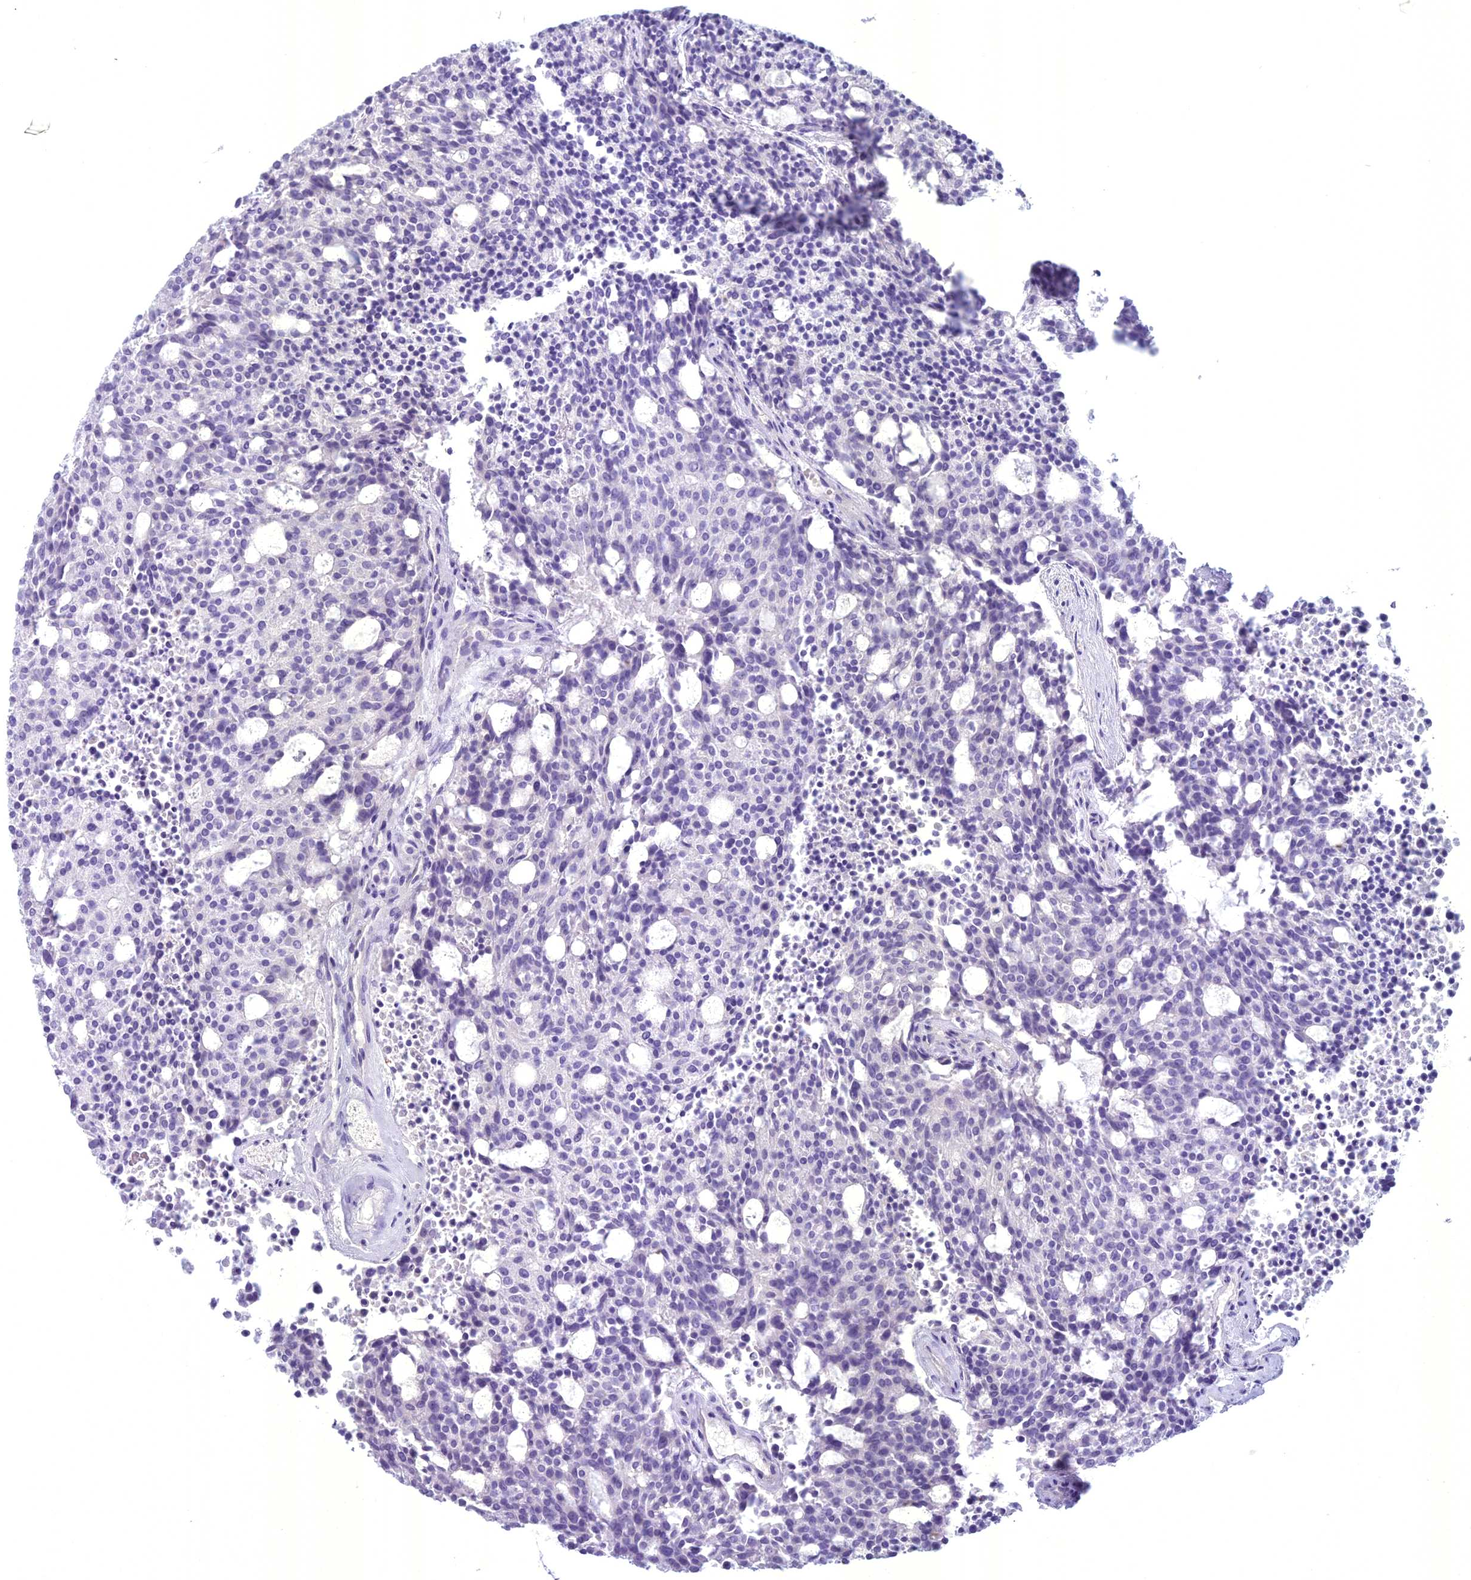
{"staining": {"intensity": "negative", "quantity": "none", "location": "none"}, "tissue": "carcinoid", "cell_type": "Tumor cells", "image_type": "cancer", "snomed": [{"axis": "morphology", "description": "Carcinoid, malignant, NOS"}, {"axis": "topography", "description": "Pancreas"}], "caption": "The image exhibits no significant positivity in tumor cells of carcinoid (malignant).", "gene": "UNC80", "patient": {"sex": "female", "age": 54}}